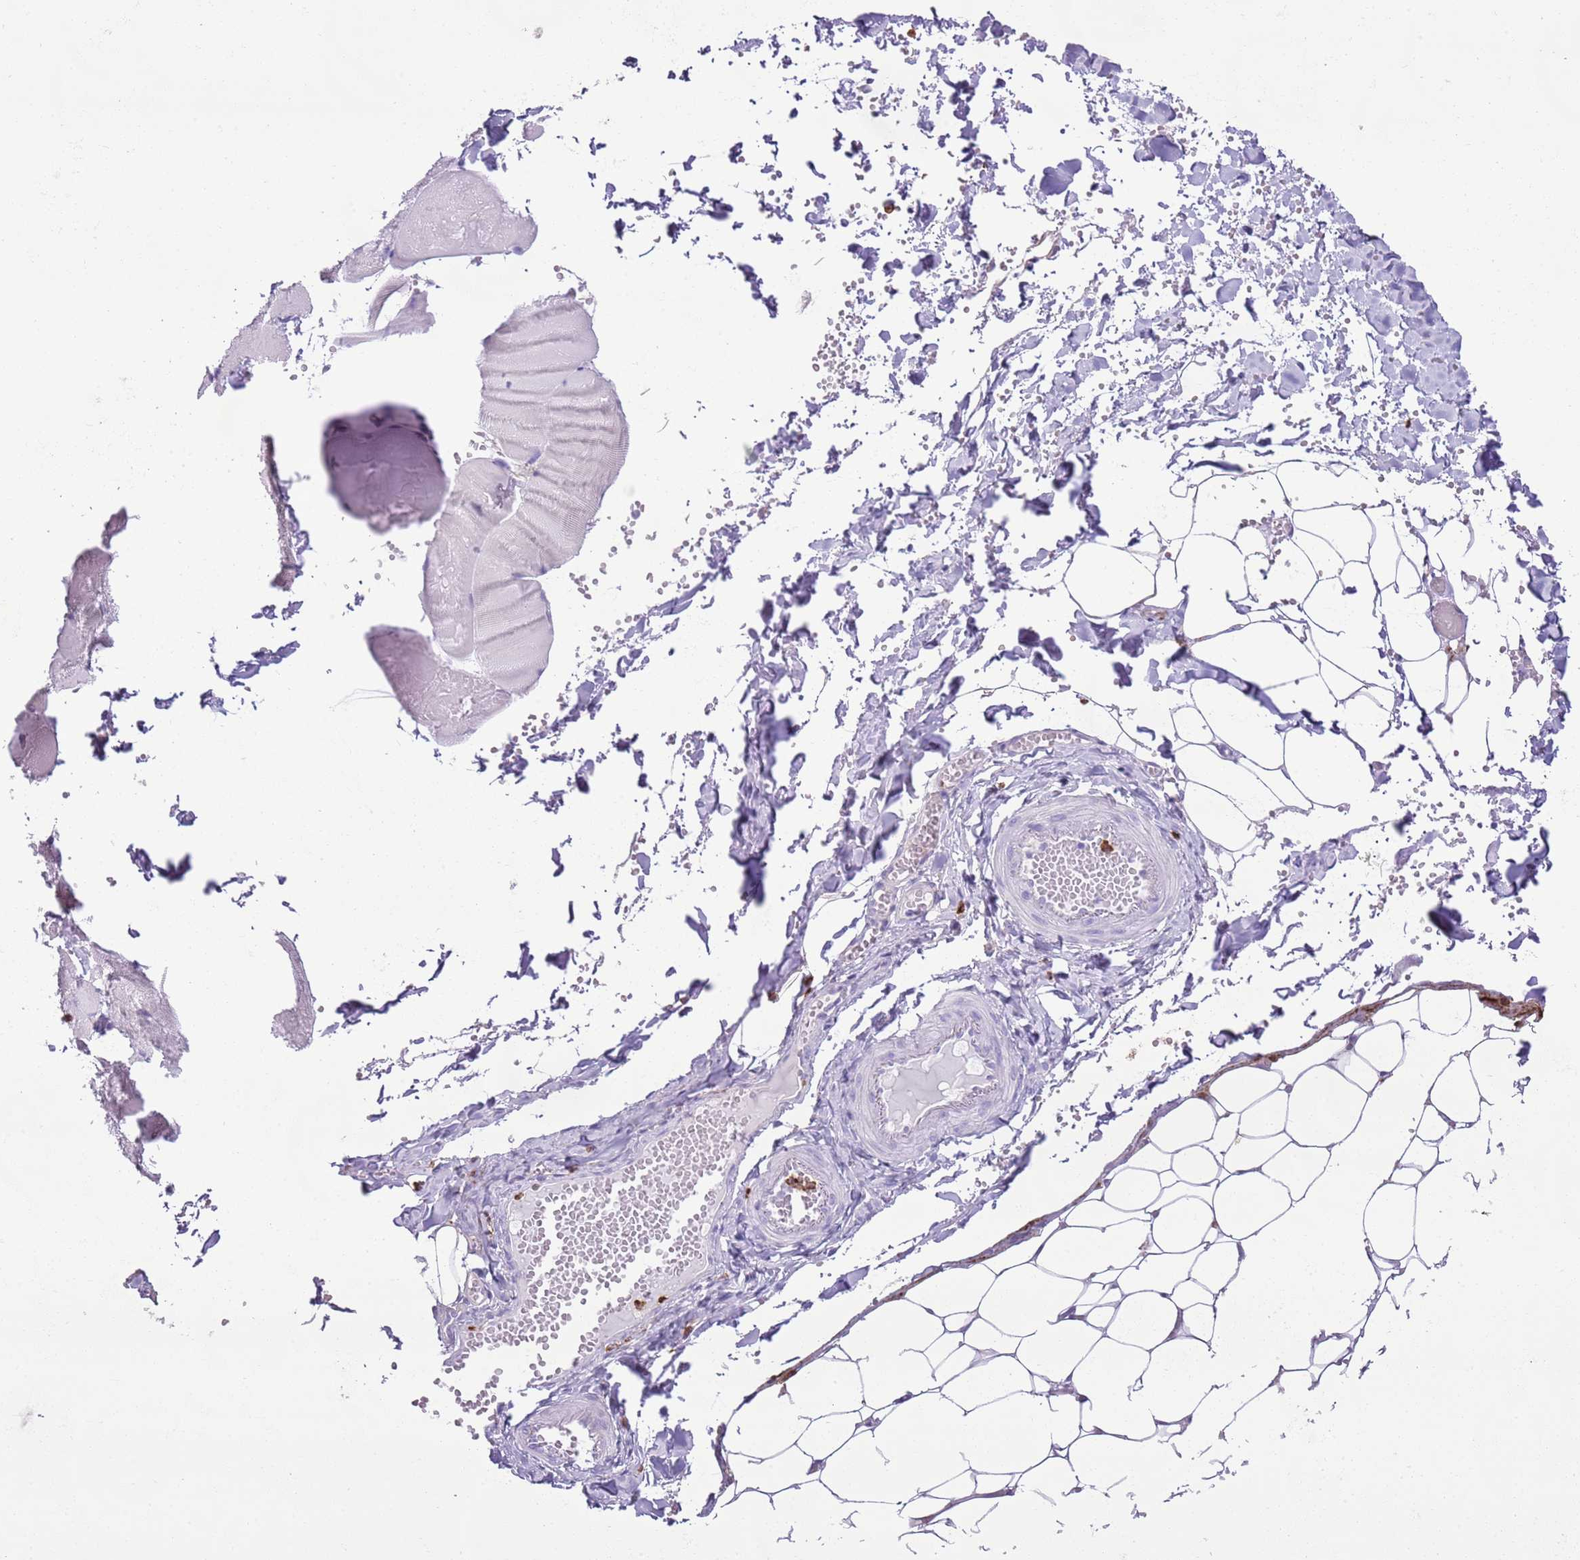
{"staining": {"intensity": "negative", "quantity": "none", "location": "none"}, "tissue": "adipose tissue", "cell_type": "Adipocytes", "image_type": "normal", "snomed": [{"axis": "morphology", "description": "Normal tissue, NOS"}, {"axis": "topography", "description": "Skeletal muscle"}, {"axis": "topography", "description": "Peripheral nerve tissue"}], "caption": "High magnification brightfield microscopy of unremarkable adipose tissue stained with DAB (3,3'-diaminobenzidine) (brown) and counterstained with hematoxylin (blue): adipocytes show no significant expression. (DAB (3,3'-diaminobenzidine) immunohistochemistry, high magnification).", "gene": "CD177", "patient": {"sex": "female", "age": 55}}